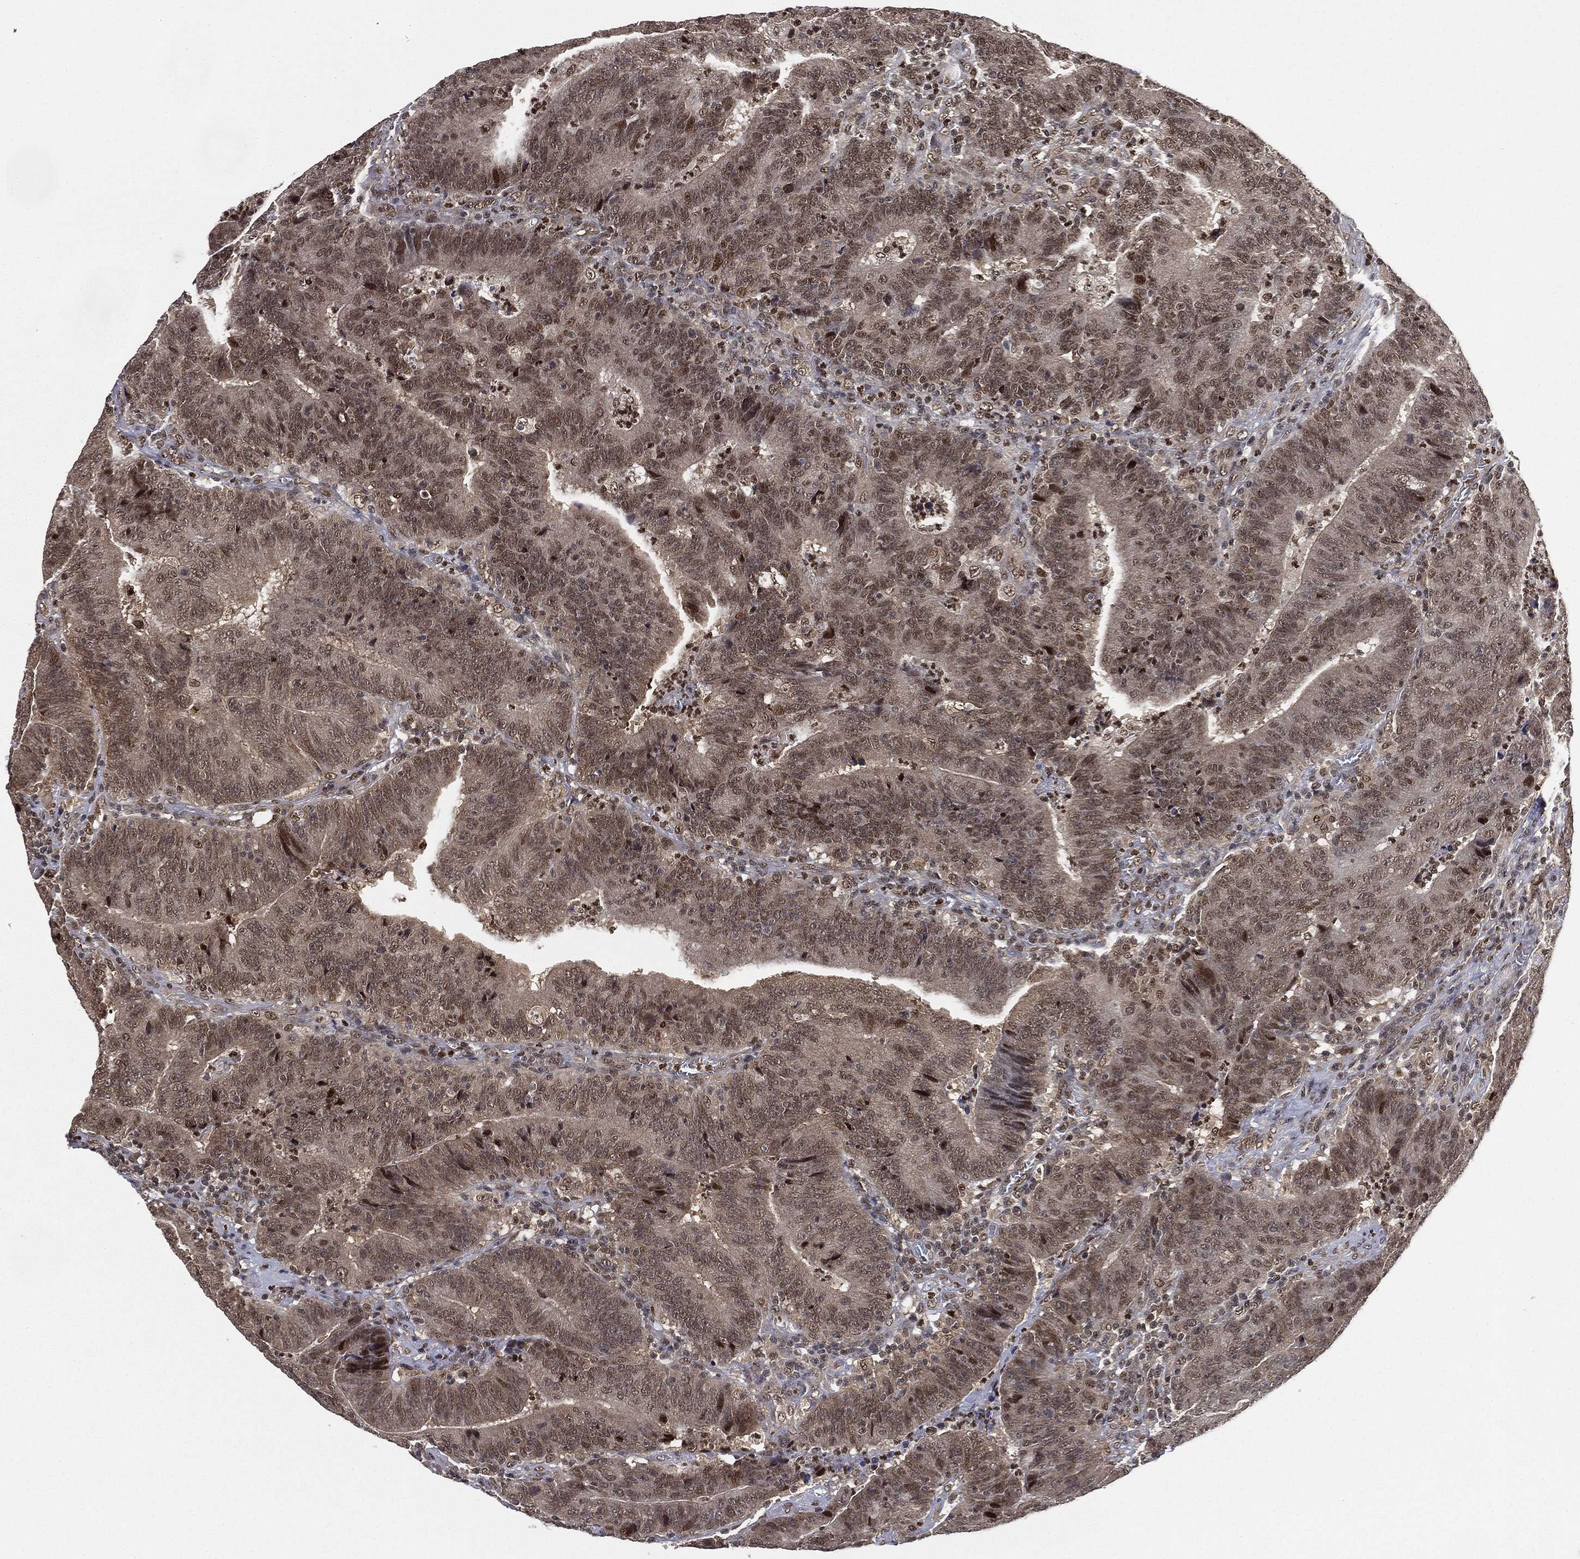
{"staining": {"intensity": "weak", "quantity": ">75%", "location": "cytoplasmic/membranous,nuclear"}, "tissue": "colorectal cancer", "cell_type": "Tumor cells", "image_type": "cancer", "snomed": [{"axis": "morphology", "description": "Adenocarcinoma, NOS"}, {"axis": "topography", "description": "Colon"}], "caption": "DAB immunohistochemical staining of adenocarcinoma (colorectal) displays weak cytoplasmic/membranous and nuclear protein staining in about >75% of tumor cells.", "gene": "TBC1D22A", "patient": {"sex": "female", "age": 75}}